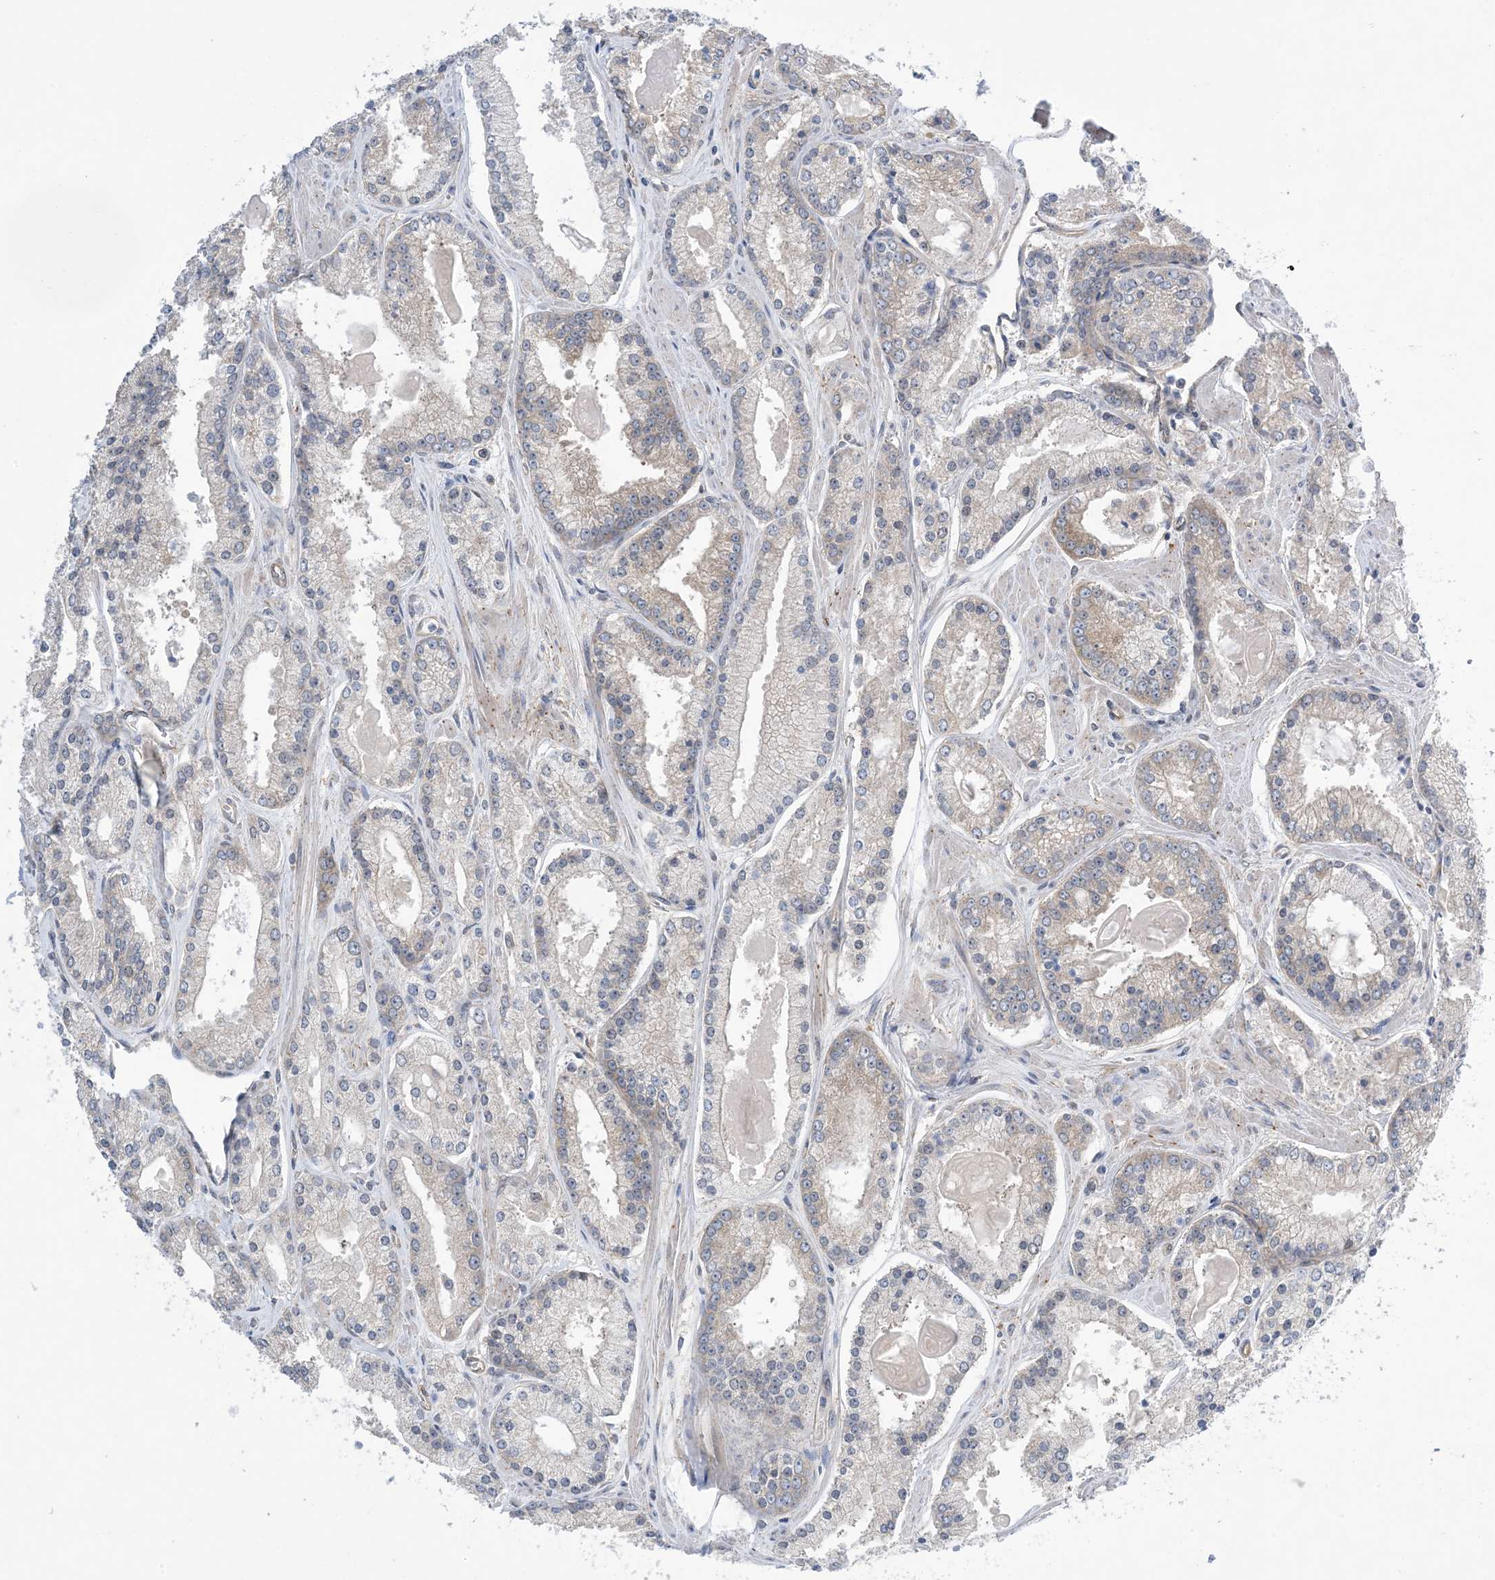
{"staining": {"intensity": "negative", "quantity": "none", "location": "none"}, "tissue": "prostate cancer", "cell_type": "Tumor cells", "image_type": "cancer", "snomed": [{"axis": "morphology", "description": "Adenocarcinoma, Low grade"}, {"axis": "topography", "description": "Prostate"}], "caption": "High magnification brightfield microscopy of prostate cancer (adenocarcinoma (low-grade)) stained with DAB (brown) and counterstained with hematoxylin (blue): tumor cells show no significant positivity. Nuclei are stained in blue.", "gene": "EHBP1", "patient": {"sex": "male", "age": 54}}